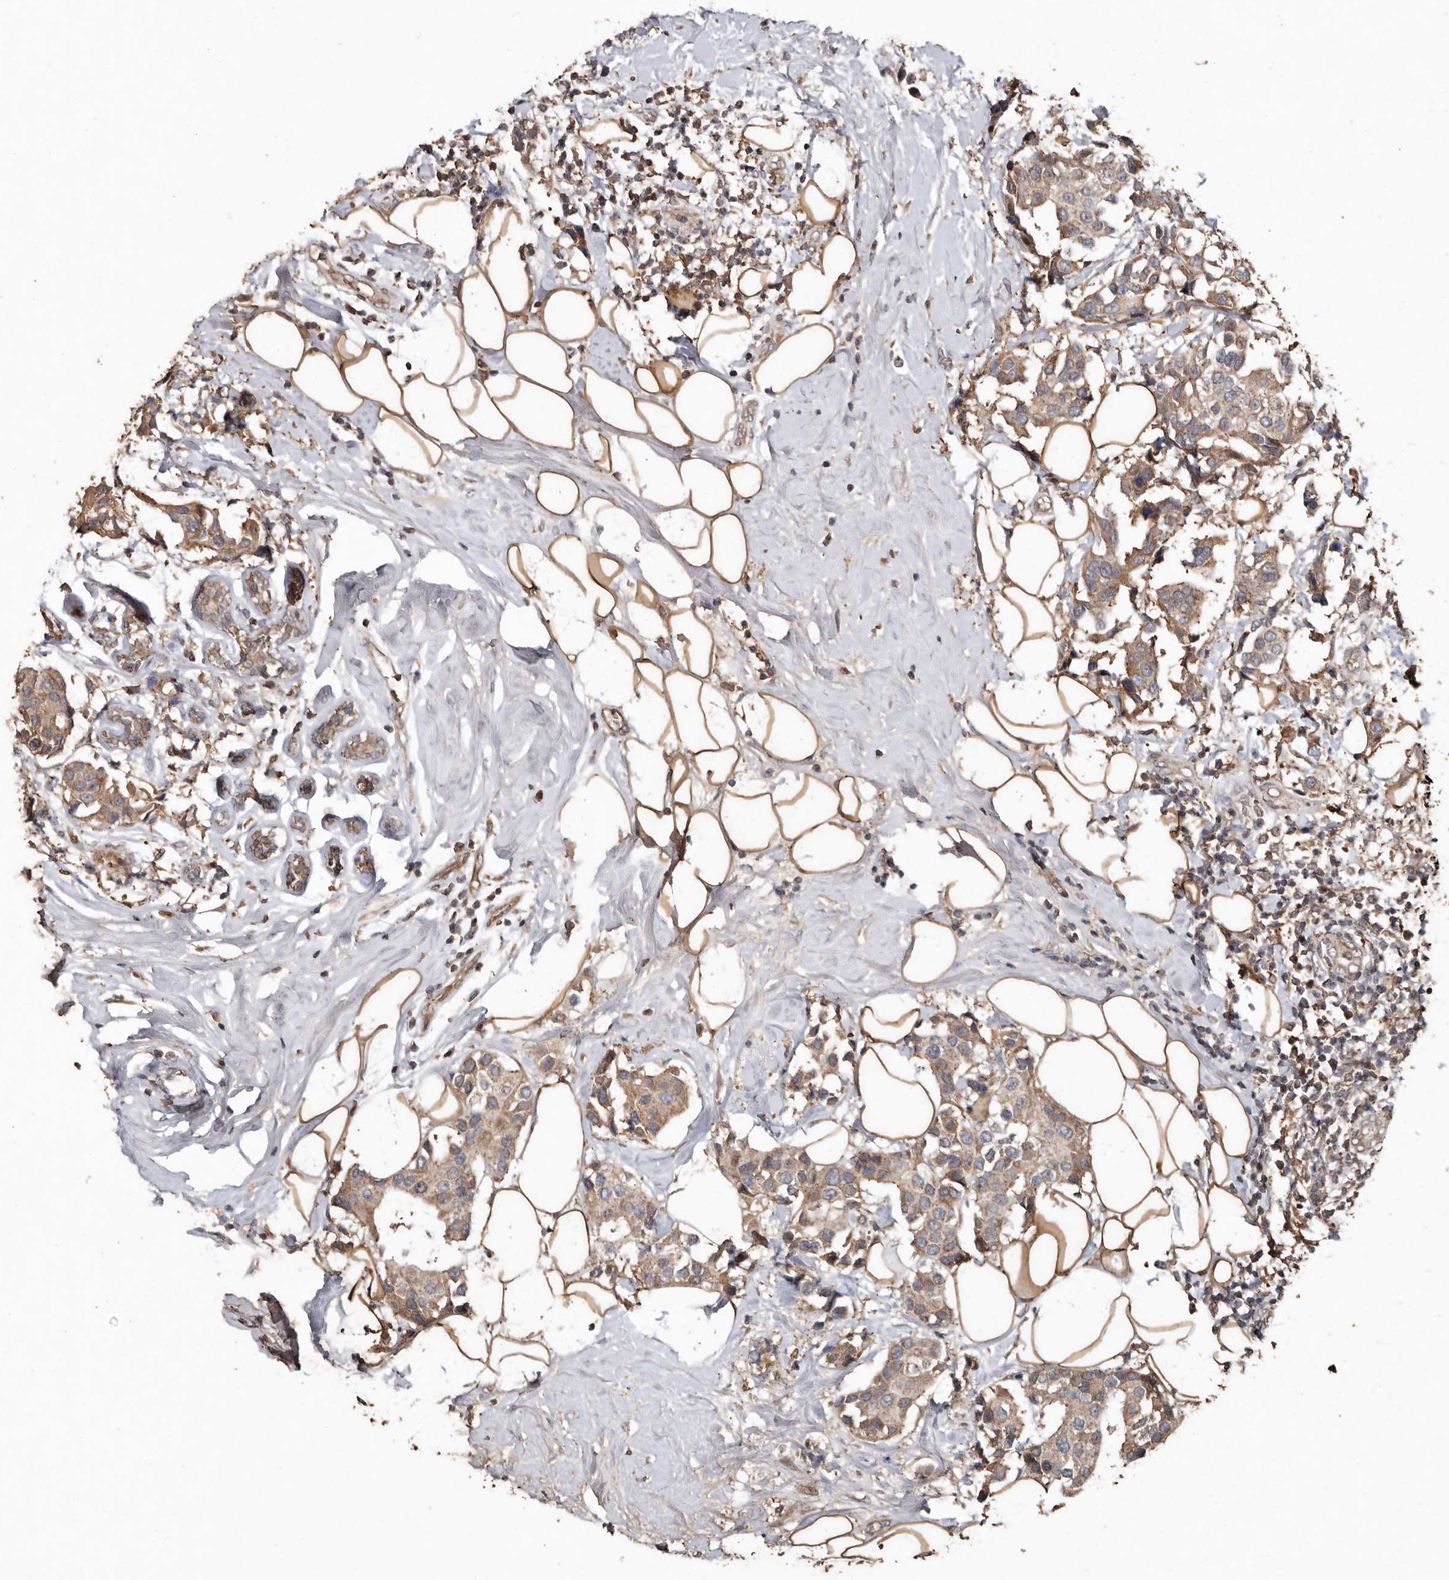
{"staining": {"intensity": "weak", "quantity": ">75%", "location": "cytoplasmic/membranous"}, "tissue": "breast cancer", "cell_type": "Tumor cells", "image_type": "cancer", "snomed": [{"axis": "morphology", "description": "Normal tissue, NOS"}, {"axis": "morphology", "description": "Duct carcinoma"}, {"axis": "topography", "description": "Breast"}], "caption": "This histopathology image exhibits invasive ductal carcinoma (breast) stained with IHC to label a protein in brown. The cytoplasmic/membranous of tumor cells show weak positivity for the protein. Nuclei are counter-stained blue.", "gene": "RANBP17", "patient": {"sex": "female", "age": 39}}